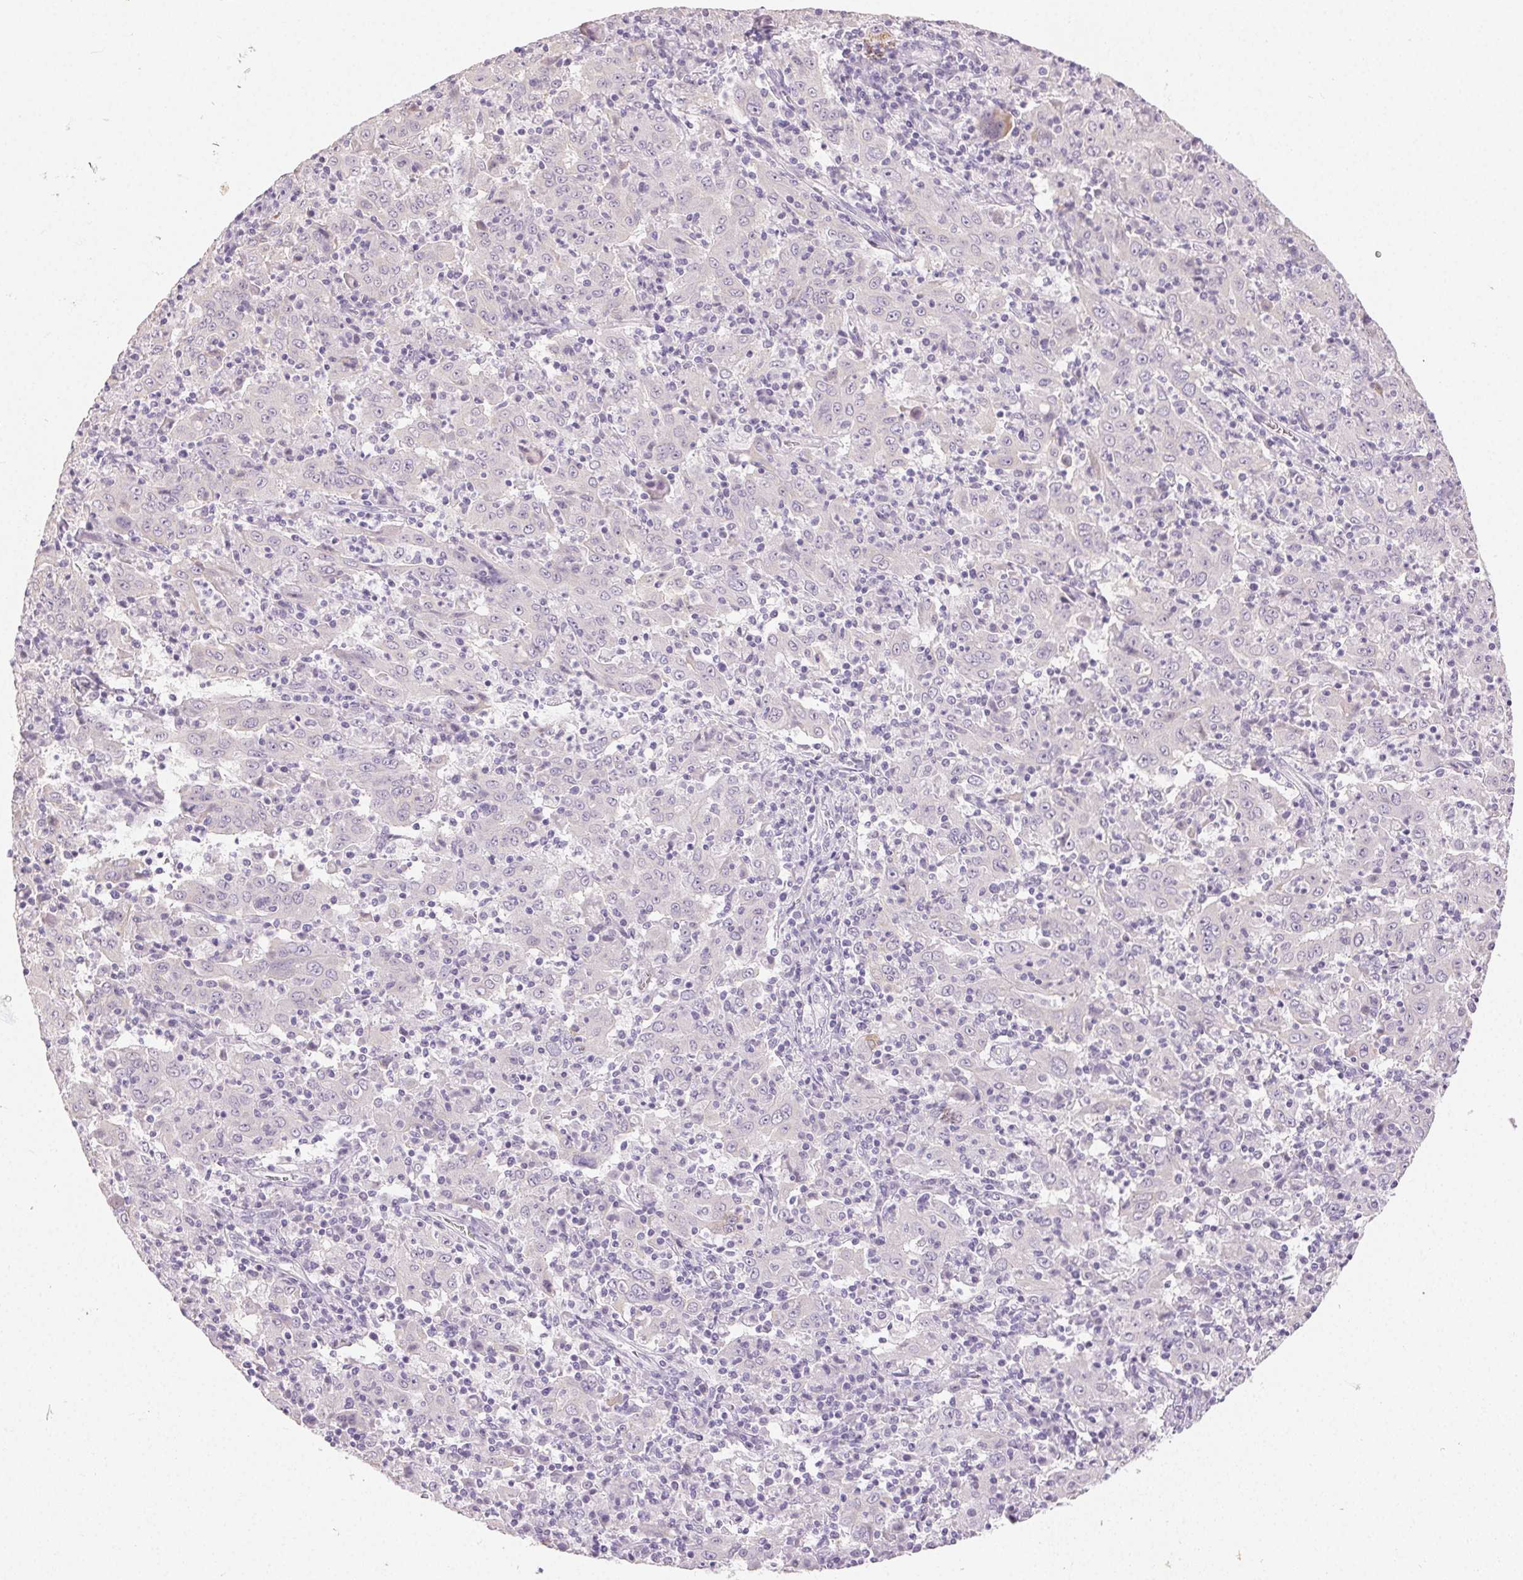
{"staining": {"intensity": "negative", "quantity": "none", "location": "none"}, "tissue": "pancreatic cancer", "cell_type": "Tumor cells", "image_type": "cancer", "snomed": [{"axis": "morphology", "description": "Adenocarcinoma, NOS"}, {"axis": "topography", "description": "Pancreas"}], "caption": "Pancreatic adenocarcinoma was stained to show a protein in brown. There is no significant positivity in tumor cells.", "gene": "SFTPD", "patient": {"sex": "male", "age": 63}}